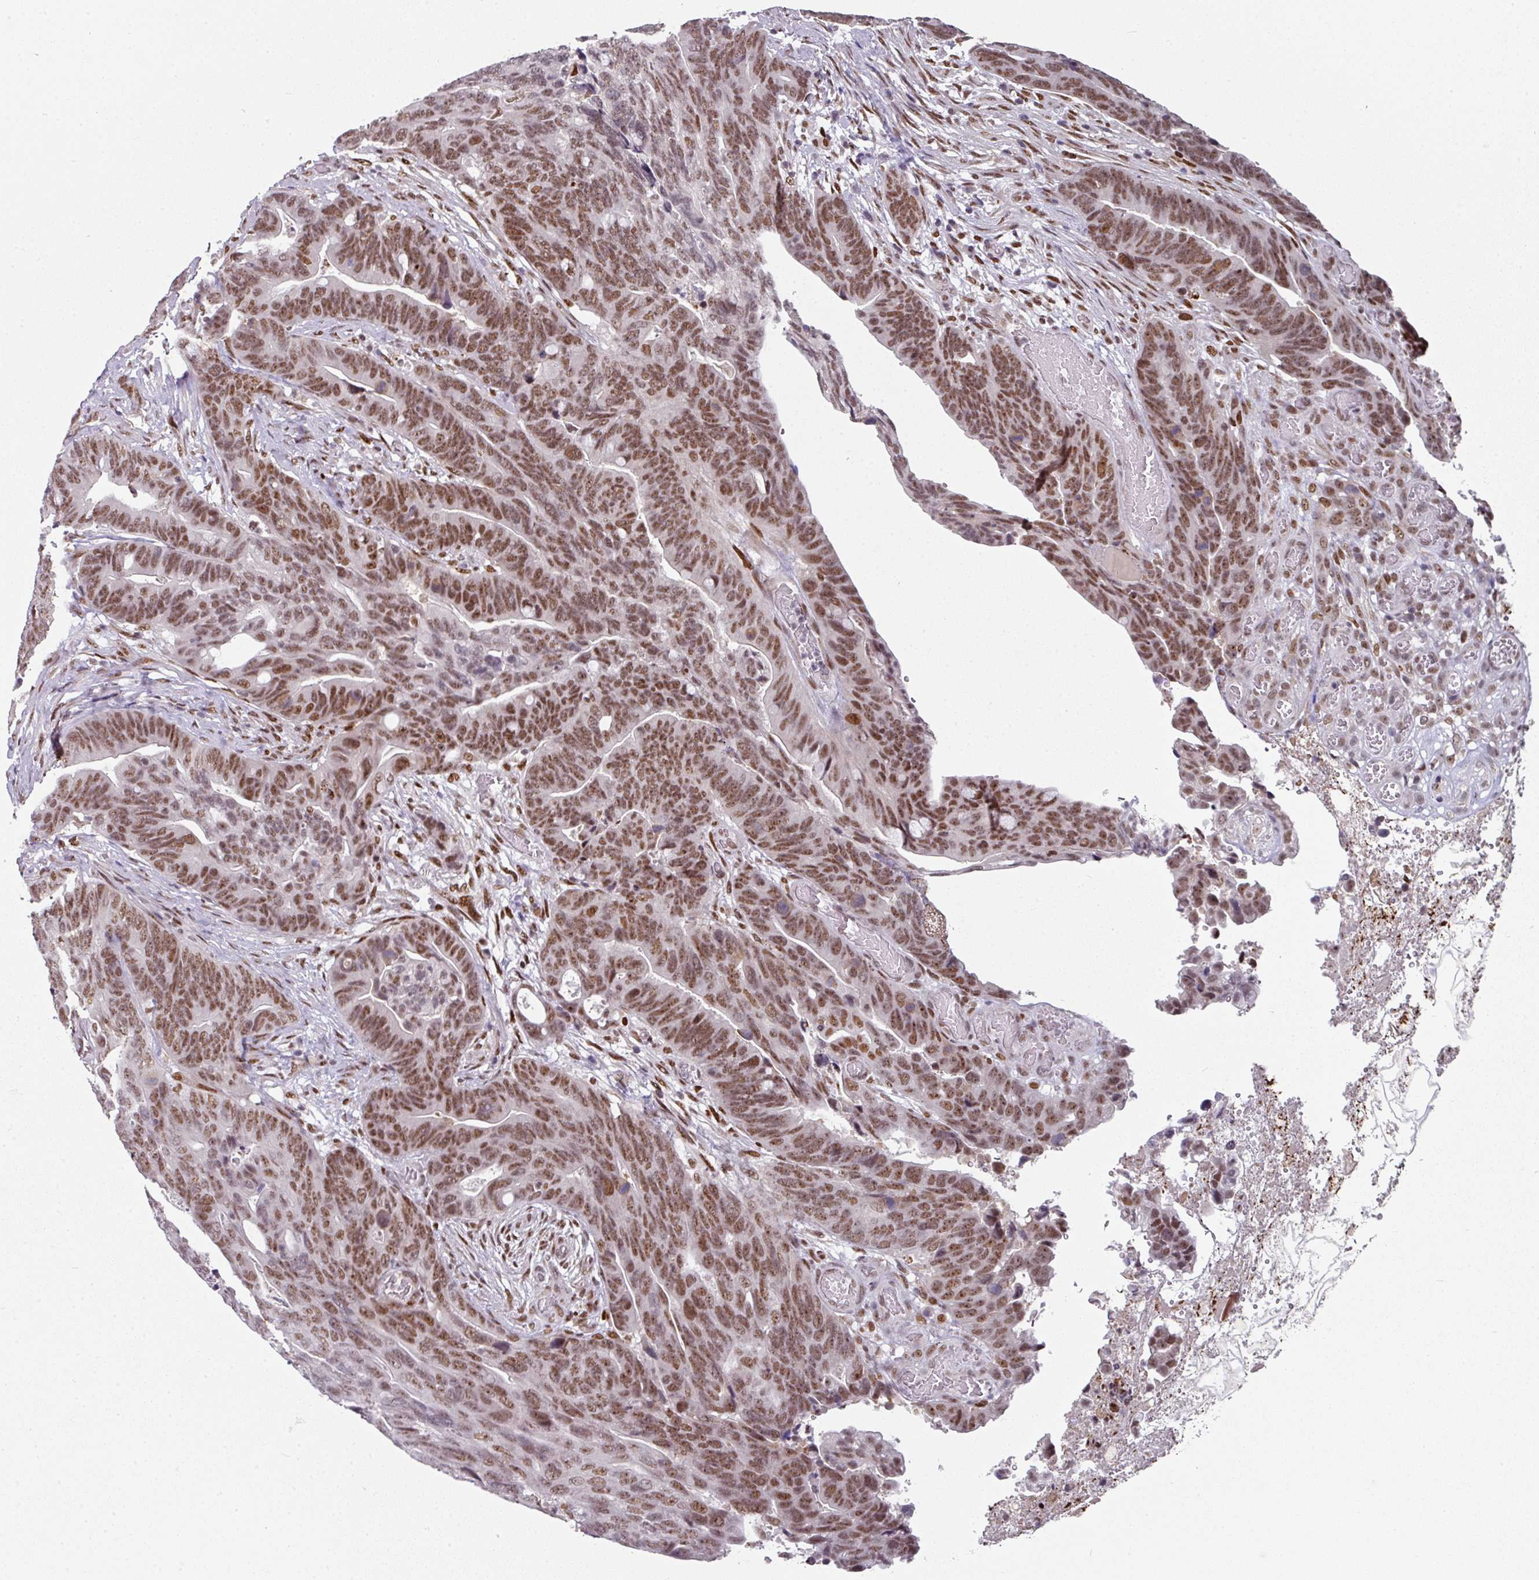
{"staining": {"intensity": "moderate", "quantity": ">75%", "location": "nuclear"}, "tissue": "colorectal cancer", "cell_type": "Tumor cells", "image_type": "cancer", "snomed": [{"axis": "morphology", "description": "Adenocarcinoma, NOS"}, {"axis": "topography", "description": "Colon"}], "caption": "IHC of human colorectal cancer reveals medium levels of moderate nuclear expression in approximately >75% of tumor cells.", "gene": "RAD50", "patient": {"sex": "female", "age": 82}}